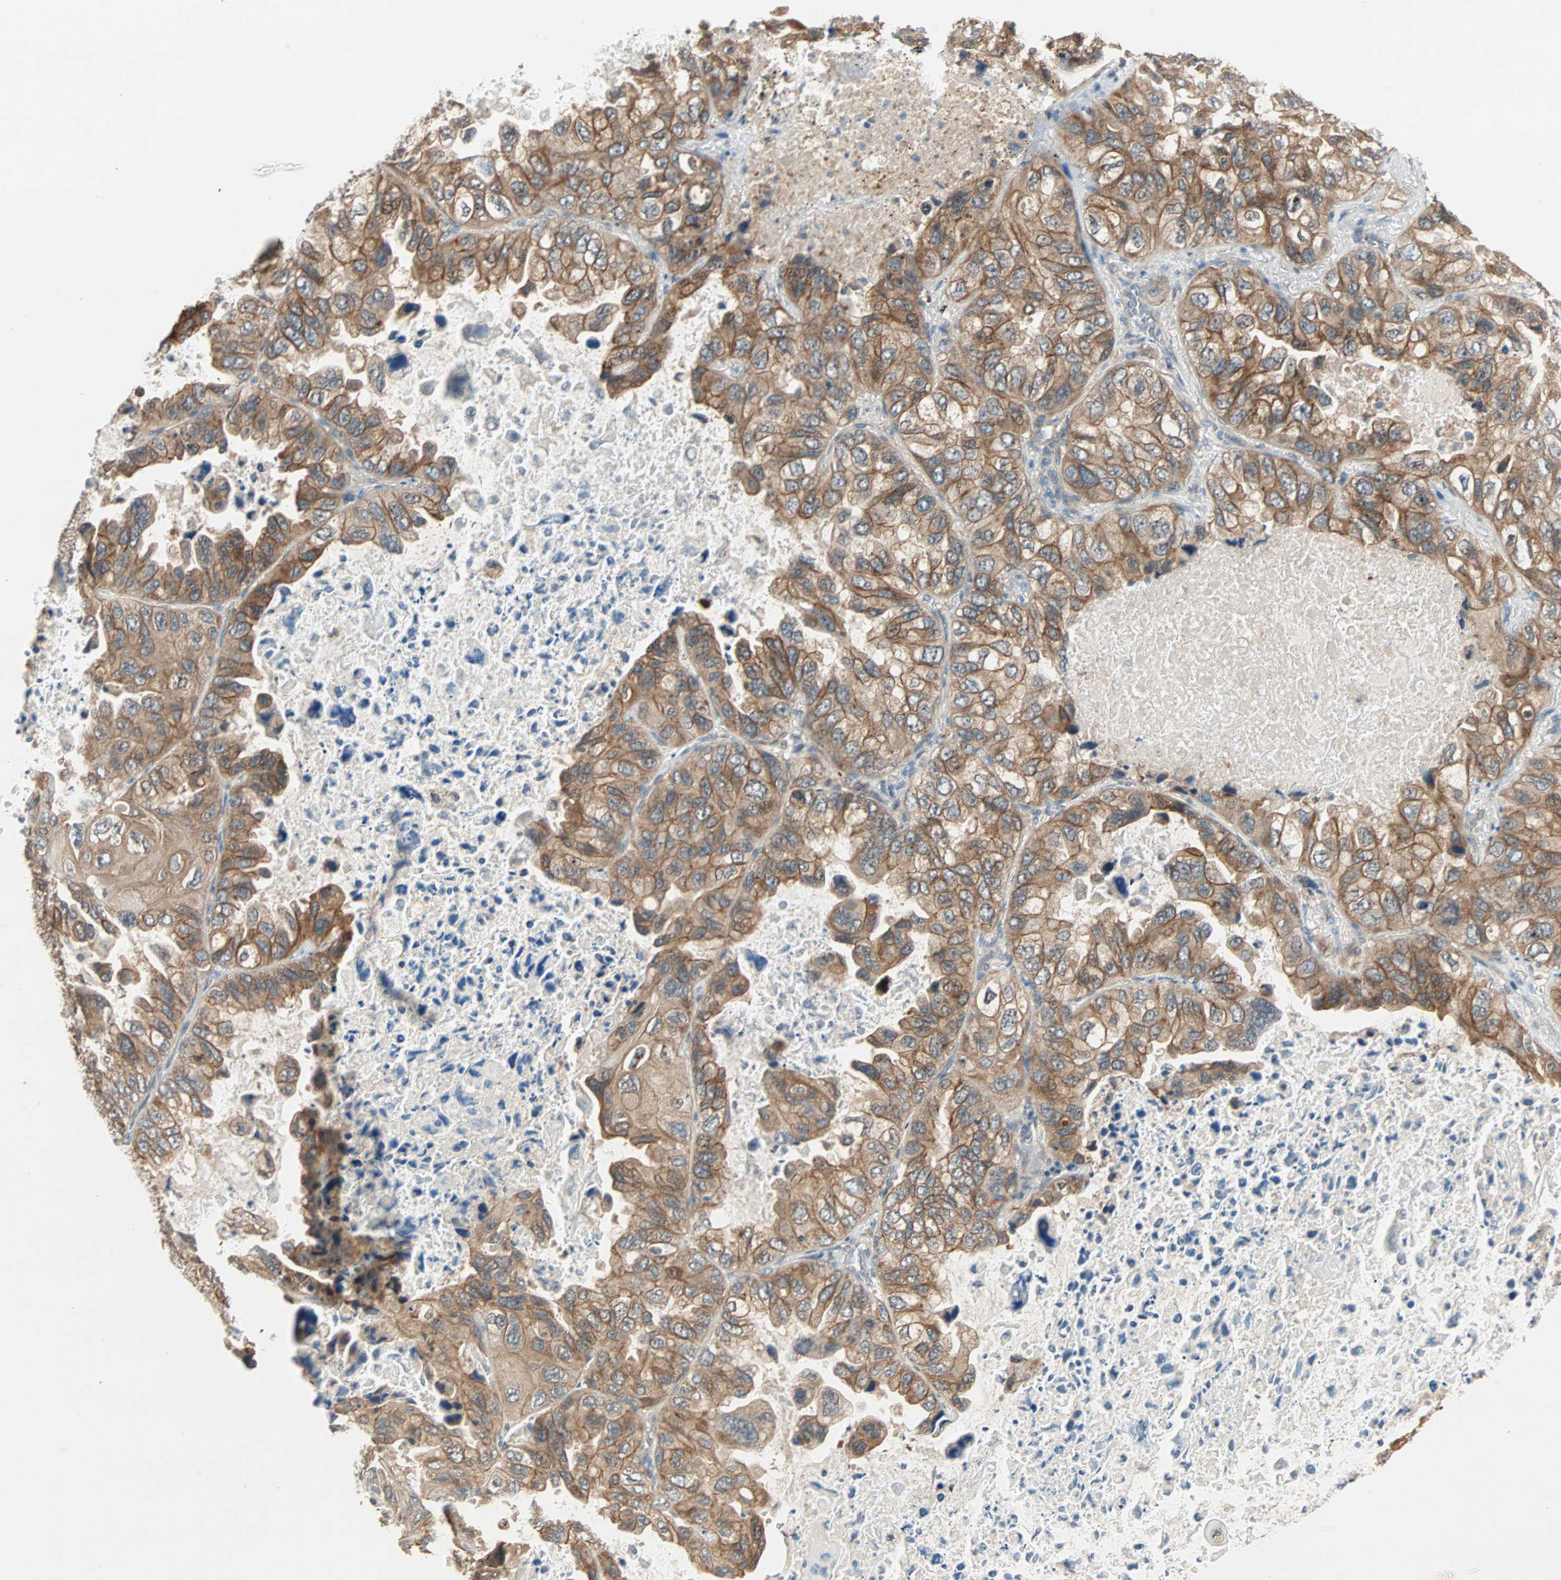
{"staining": {"intensity": "moderate", "quantity": ">75%", "location": "cytoplasmic/membranous"}, "tissue": "lung cancer", "cell_type": "Tumor cells", "image_type": "cancer", "snomed": [{"axis": "morphology", "description": "Squamous cell carcinoma, NOS"}, {"axis": "topography", "description": "Lung"}], "caption": "About >75% of tumor cells in human lung cancer demonstrate moderate cytoplasmic/membranous protein positivity as visualized by brown immunohistochemical staining.", "gene": "TTF2", "patient": {"sex": "female", "age": 73}}